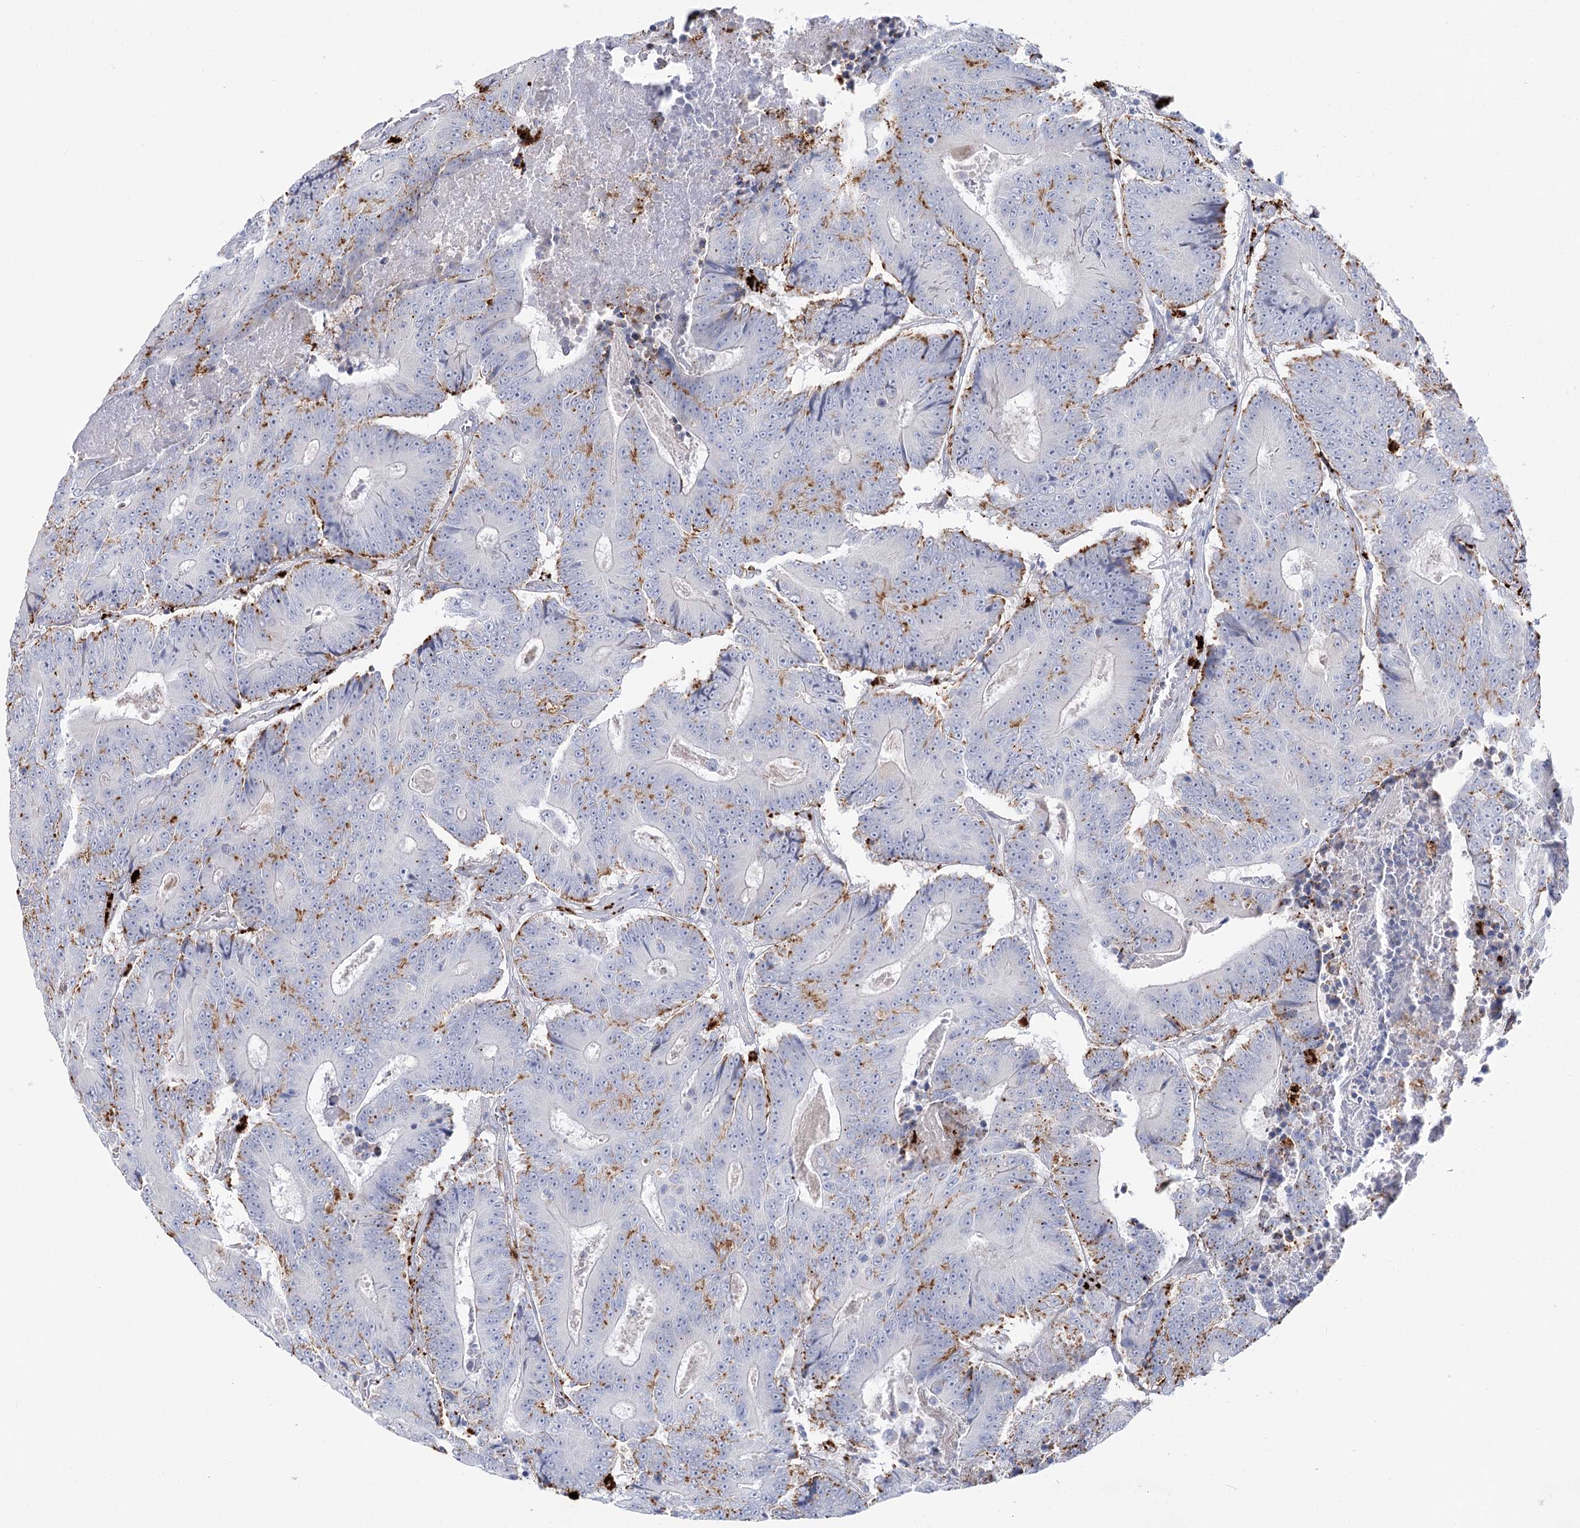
{"staining": {"intensity": "moderate", "quantity": "<25%", "location": "cytoplasmic/membranous"}, "tissue": "colorectal cancer", "cell_type": "Tumor cells", "image_type": "cancer", "snomed": [{"axis": "morphology", "description": "Adenocarcinoma, NOS"}, {"axis": "topography", "description": "Colon"}], "caption": "IHC photomicrograph of human colorectal cancer stained for a protein (brown), which exhibits low levels of moderate cytoplasmic/membranous expression in approximately <25% of tumor cells.", "gene": "SIAE", "patient": {"sex": "male", "age": 83}}